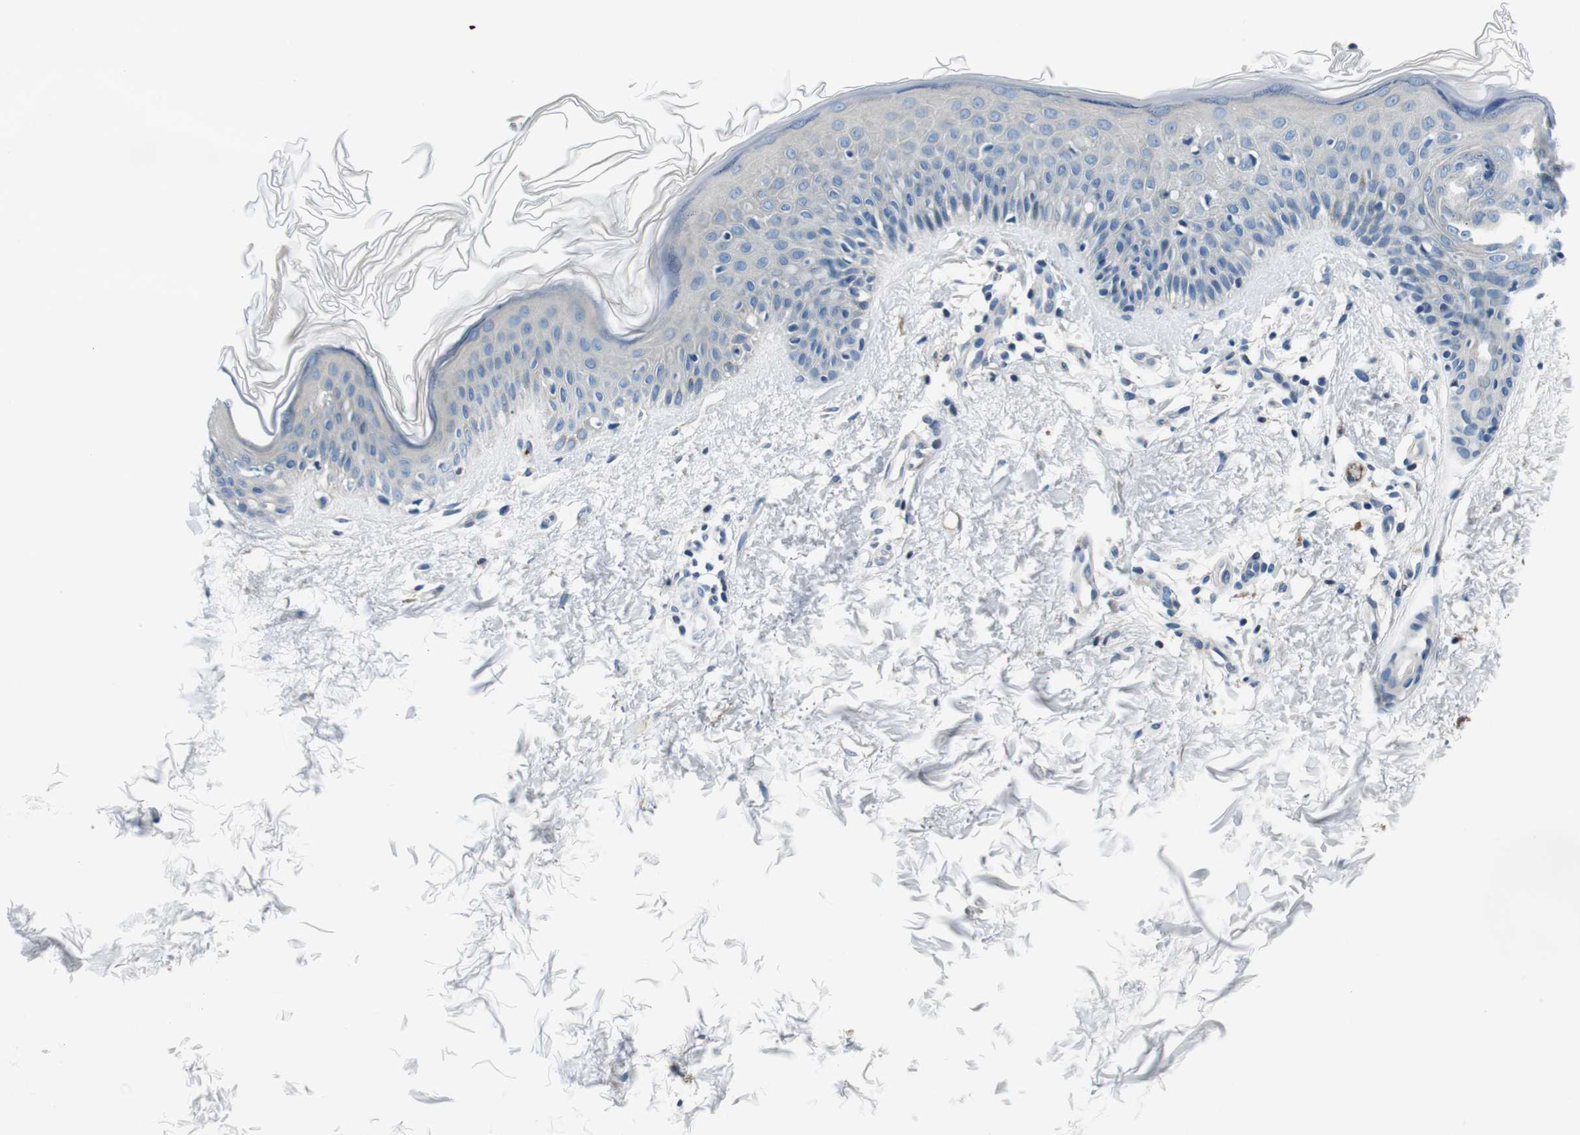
{"staining": {"intensity": "negative", "quantity": "none", "location": "none"}, "tissue": "skin", "cell_type": "Fibroblasts", "image_type": "normal", "snomed": [{"axis": "morphology", "description": "Normal tissue, NOS"}, {"axis": "topography", "description": "Skin"}], "caption": "A high-resolution micrograph shows immunohistochemistry (IHC) staining of normal skin, which shows no significant positivity in fibroblasts.", "gene": "KCNJ5", "patient": {"sex": "female", "age": 56}}